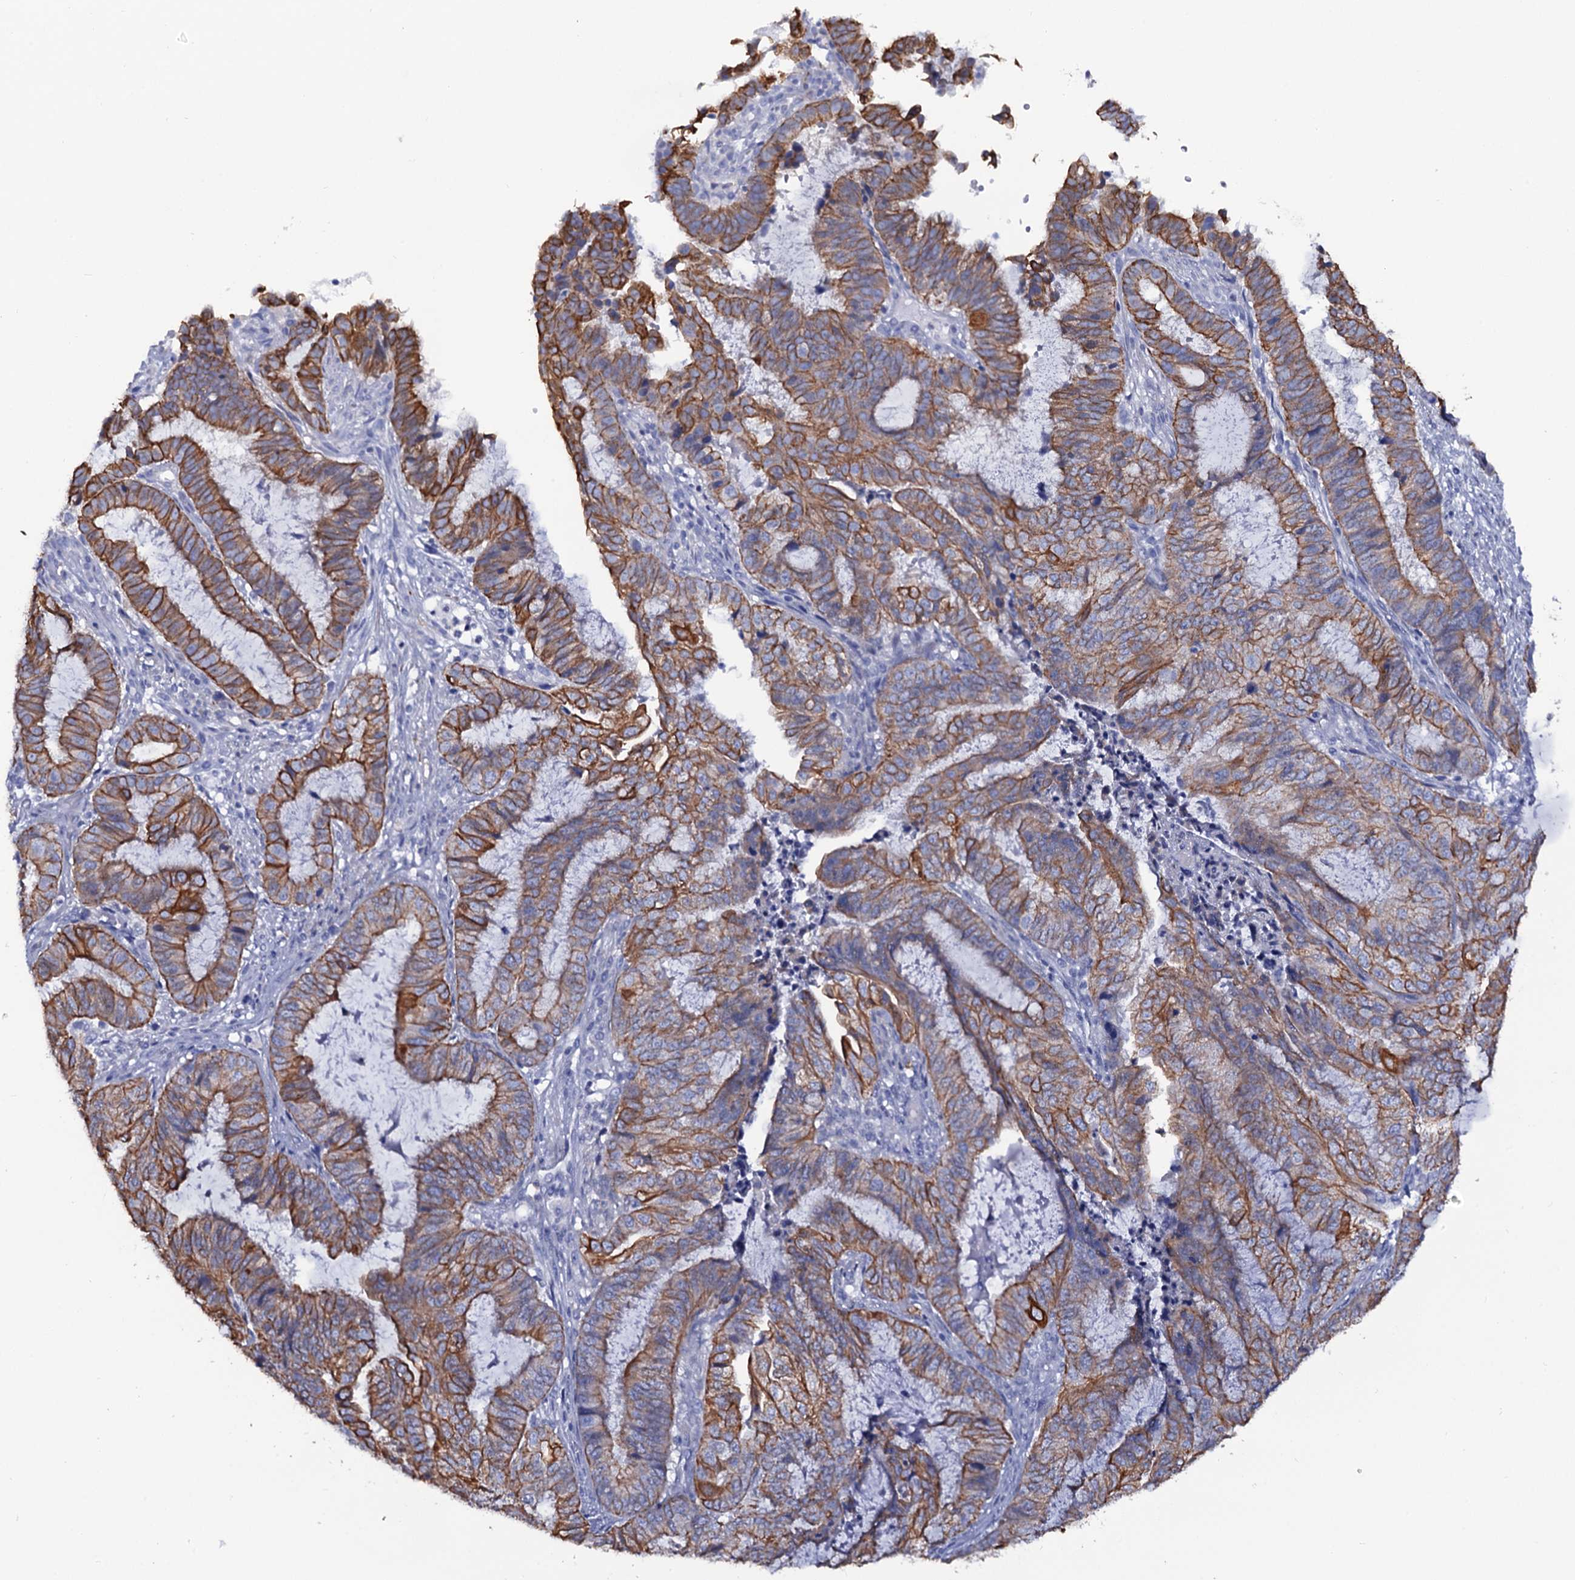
{"staining": {"intensity": "moderate", "quantity": ">75%", "location": "cytoplasmic/membranous"}, "tissue": "endometrial cancer", "cell_type": "Tumor cells", "image_type": "cancer", "snomed": [{"axis": "morphology", "description": "Adenocarcinoma, NOS"}, {"axis": "topography", "description": "Endometrium"}], "caption": "Immunohistochemical staining of endometrial cancer shows medium levels of moderate cytoplasmic/membranous positivity in about >75% of tumor cells.", "gene": "RAB3IP", "patient": {"sex": "female", "age": 51}}